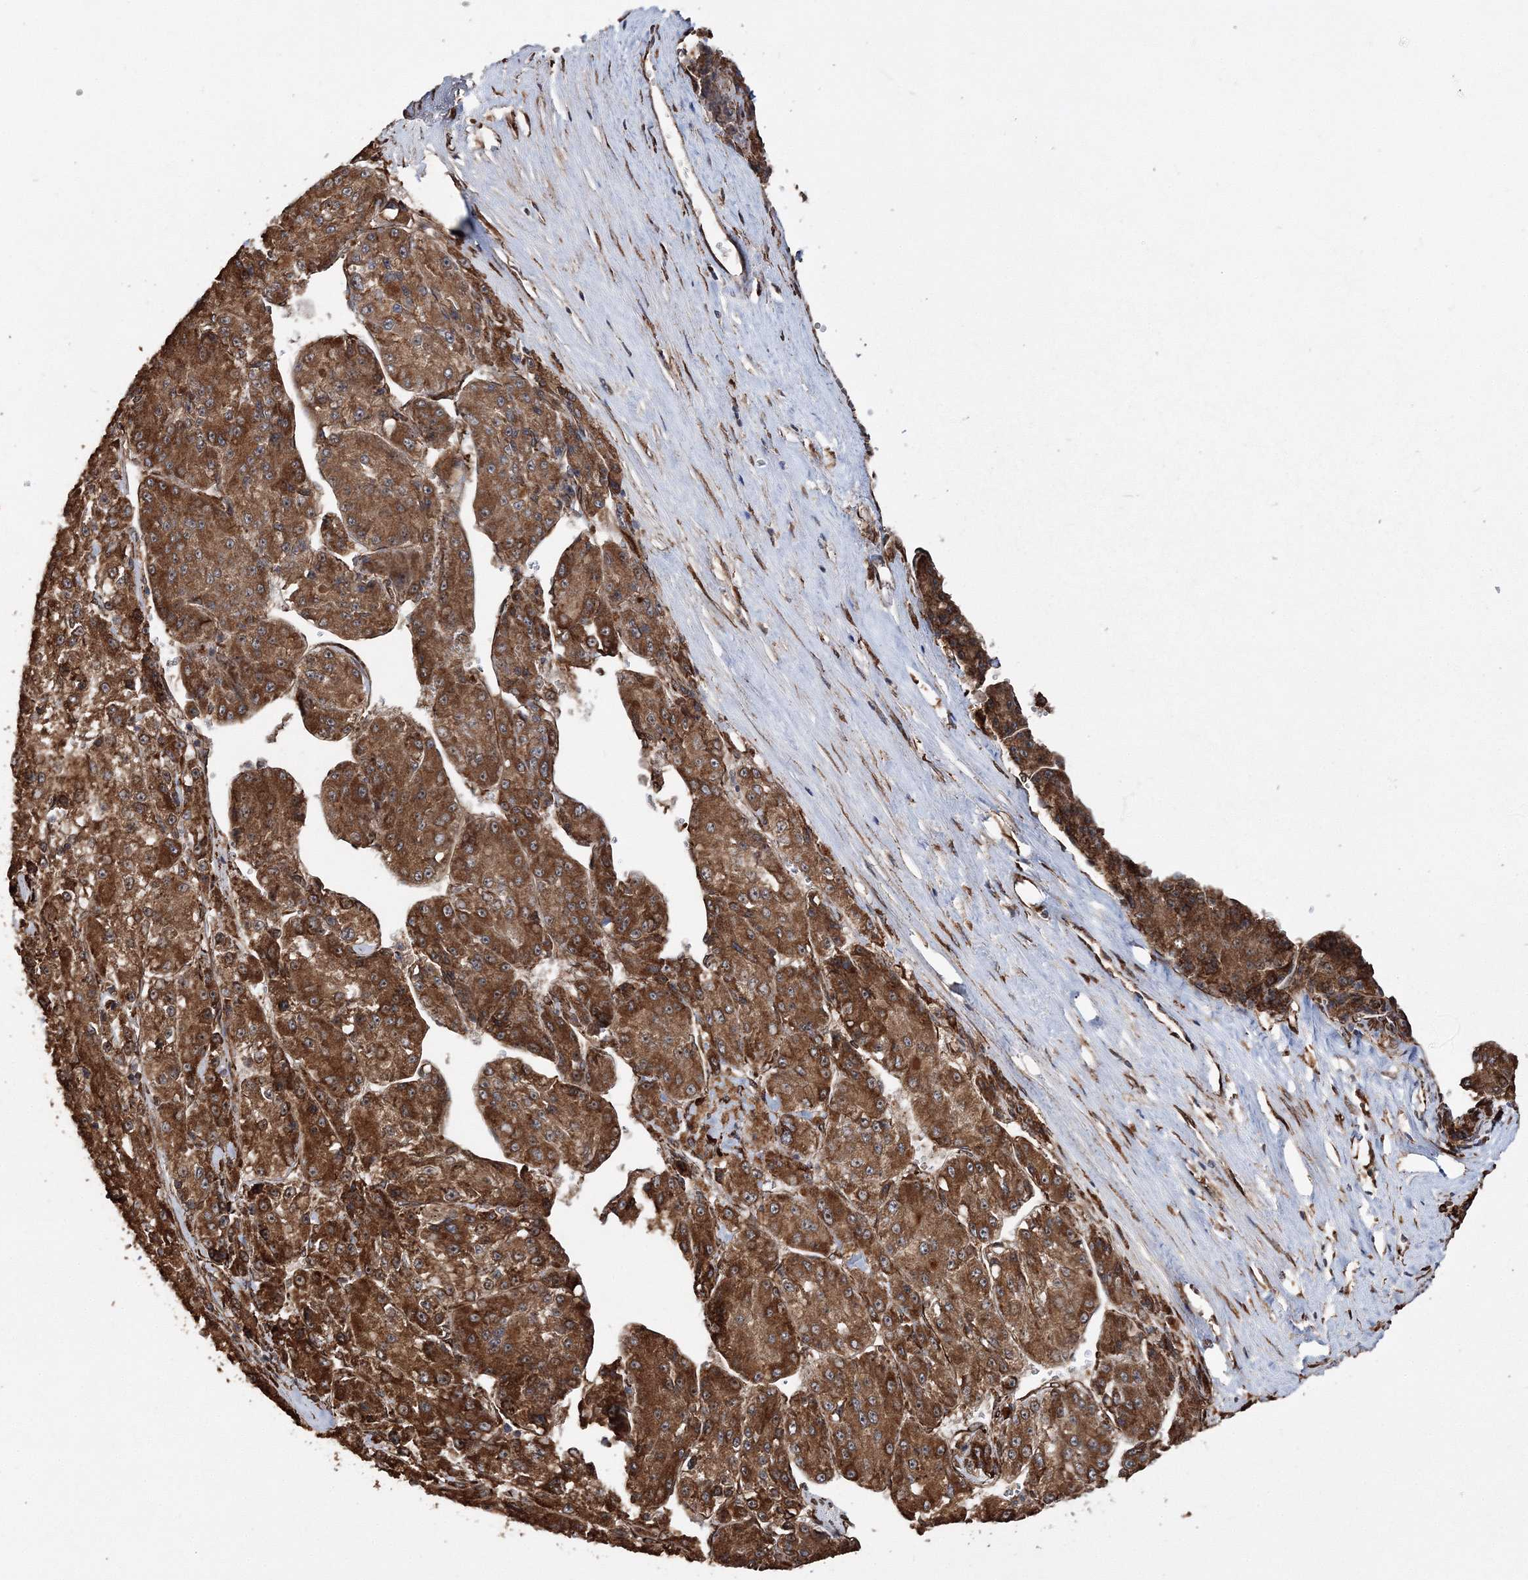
{"staining": {"intensity": "strong", "quantity": ">75%", "location": "cytoplasmic/membranous"}, "tissue": "liver cancer", "cell_type": "Tumor cells", "image_type": "cancer", "snomed": [{"axis": "morphology", "description": "Carcinoma, Hepatocellular, NOS"}, {"axis": "topography", "description": "Liver"}], "caption": "About >75% of tumor cells in human liver hepatocellular carcinoma demonstrate strong cytoplasmic/membranous protein staining as visualized by brown immunohistochemical staining.", "gene": "SCRN3", "patient": {"sex": "female", "age": 73}}